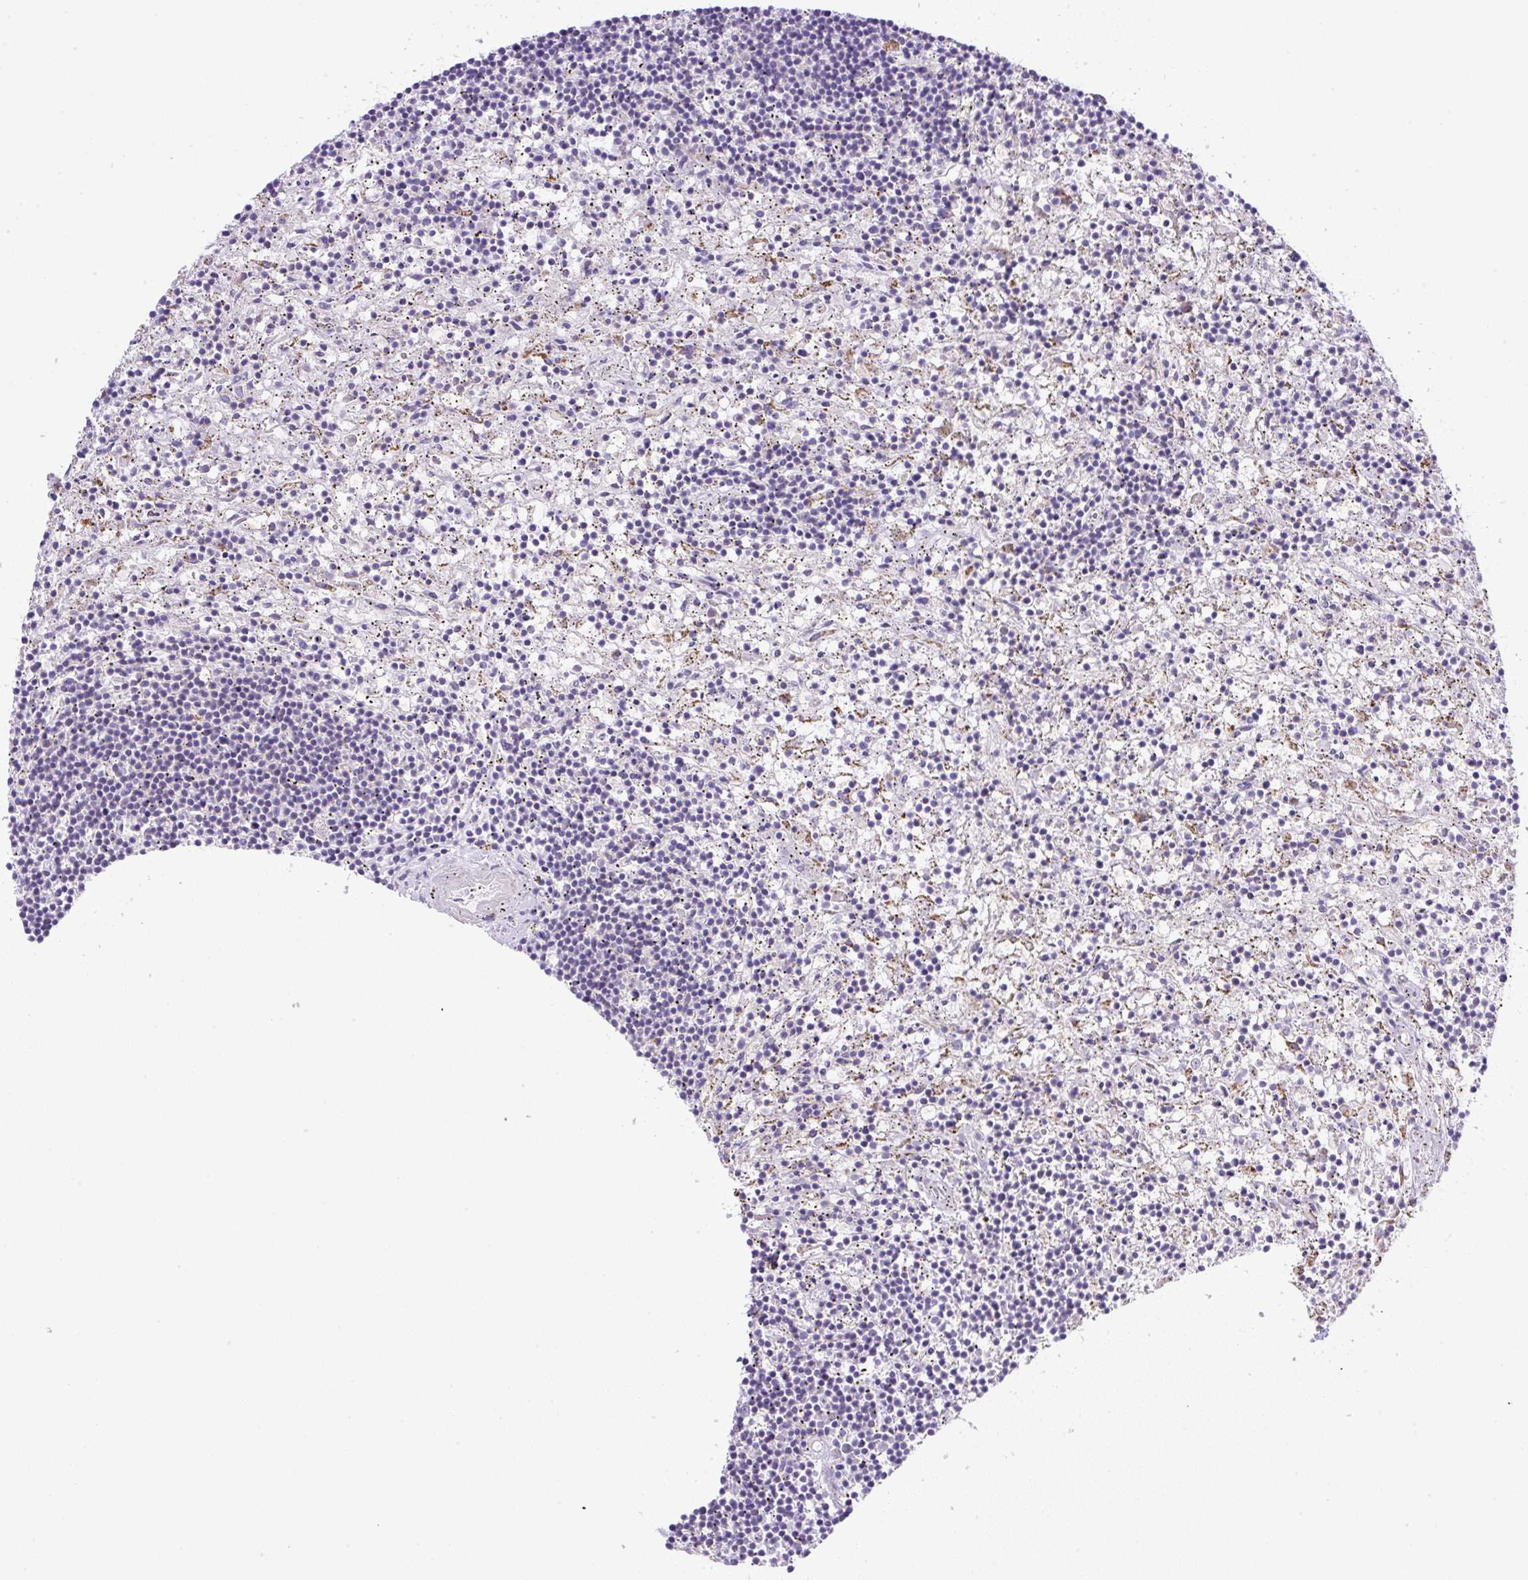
{"staining": {"intensity": "negative", "quantity": "none", "location": "none"}, "tissue": "lymphoma", "cell_type": "Tumor cells", "image_type": "cancer", "snomed": [{"axis": "morphology", "description": "Malignant lymphoma, non-Hodgkin's type, Low grade"}, {"axis": "topography", "description": "Spleen"}], "caption": "Low-grade malignant lymphoma, non-Hodgkin's type was stained to show a protein in brown. There is no significant staining in tumor cells. (DAB (3,3'-diaminobenzidine) immunohistochemistry (IHC), high magnification).", "gene": "NF1", "patient": {"sex": "male", "age": 76}}